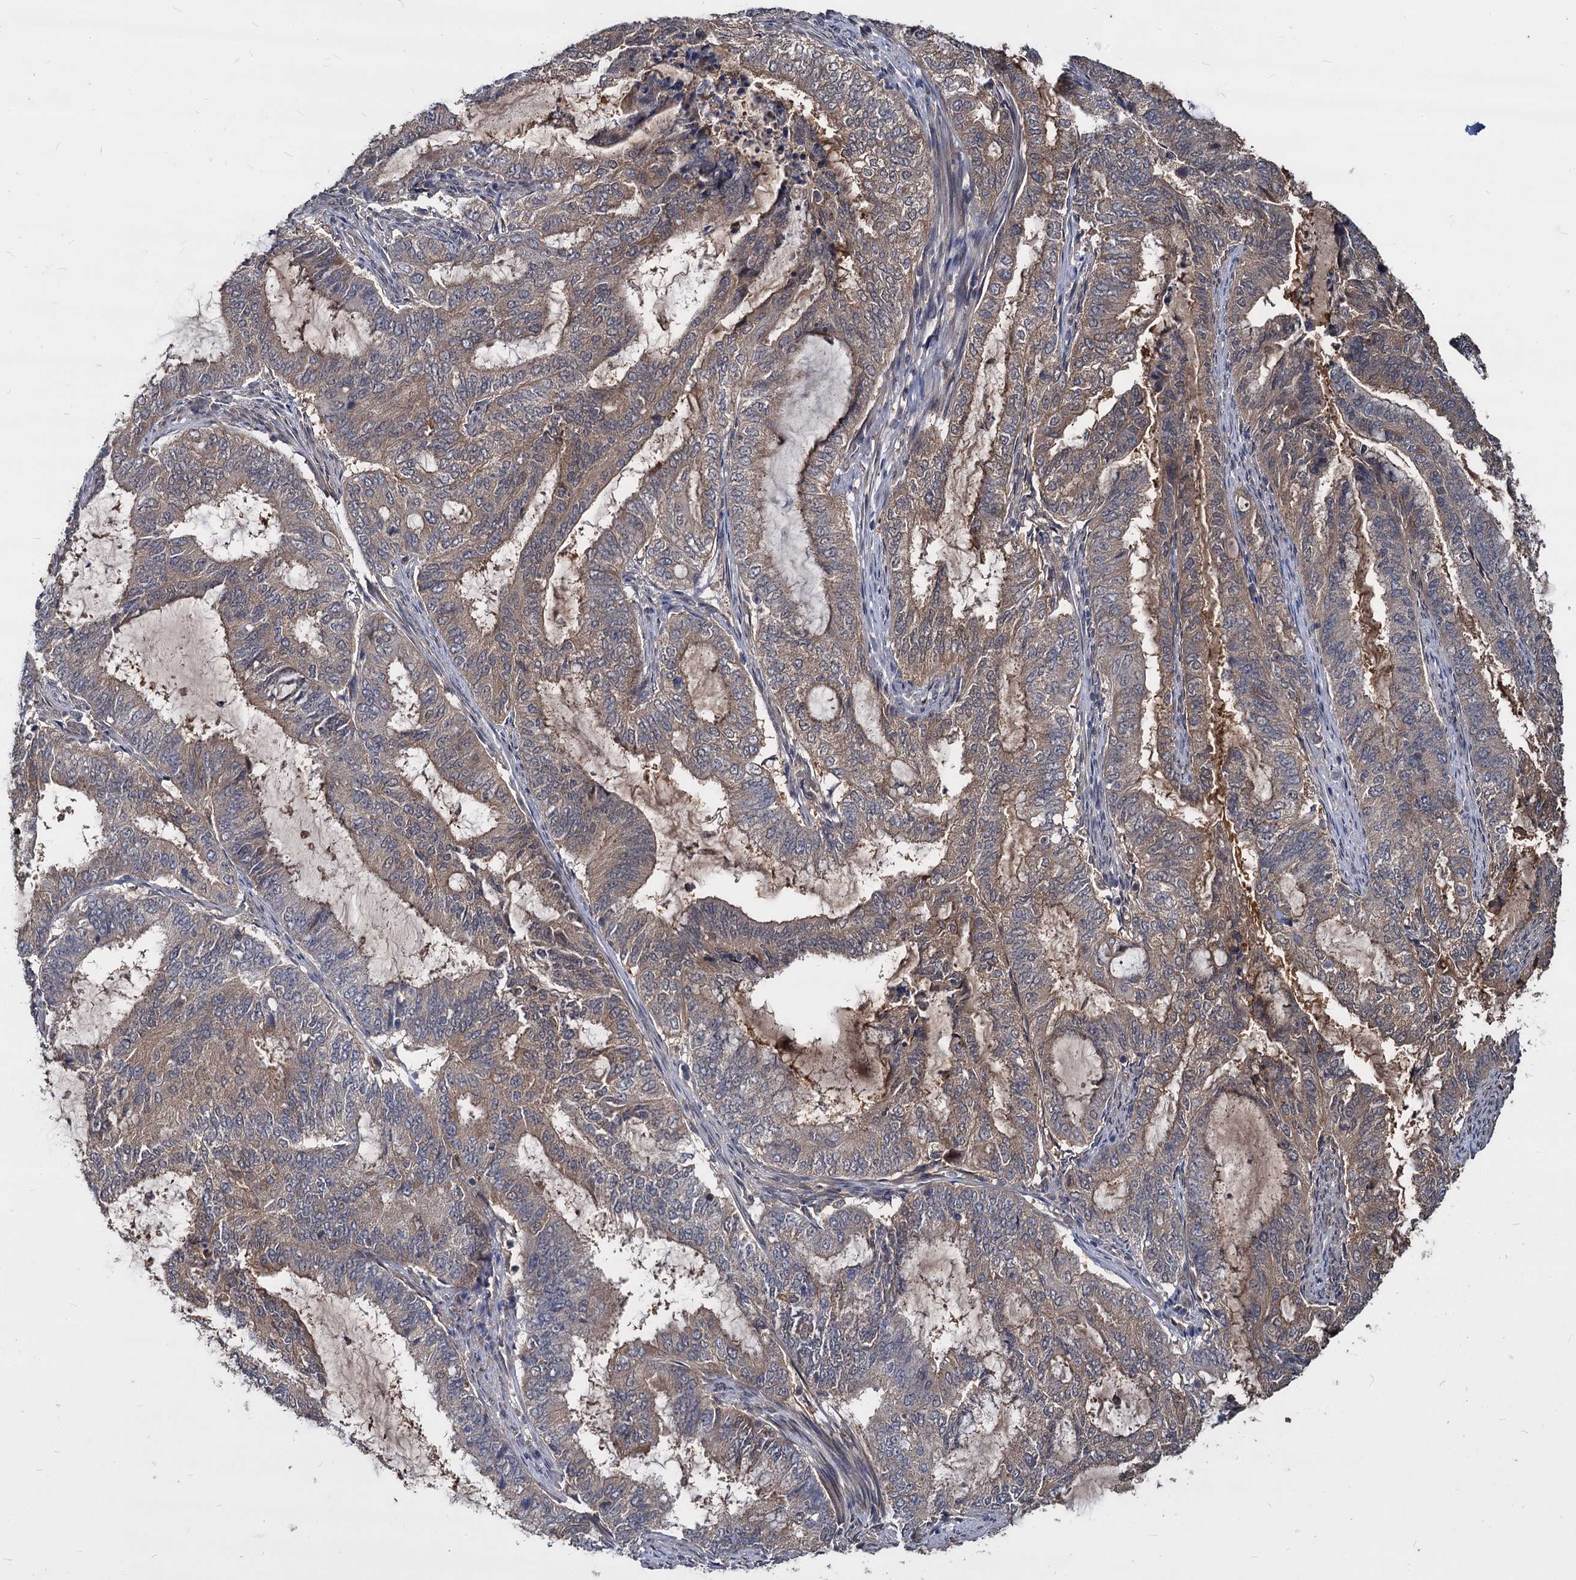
{"staining": {"intensity": "weak", "quantity": ">75%", "location": "cytoplasmic/membranous"}, "tissue": "endometrial cancer", "cell_type": "Tumor cells", "image_type": "cancer", "snomed": [{"axis": "morphology", "description": "Adenocarcinoma, NOS"}, {"axis": "topography", "description": "Endometrium"}], "caption": "Adenocarcinoma (endometrial) was stained to show a protein in brown. There is low levels of weak cytoplasmic/membranous staining in about >75% of tumor cells. (DAB (3,3'-diaminobenzidine) IHC, brown staining for protein, blue staining for nuclei).", "gene": "CCDC184", "patient": {"sex": "female", "age": 51}}